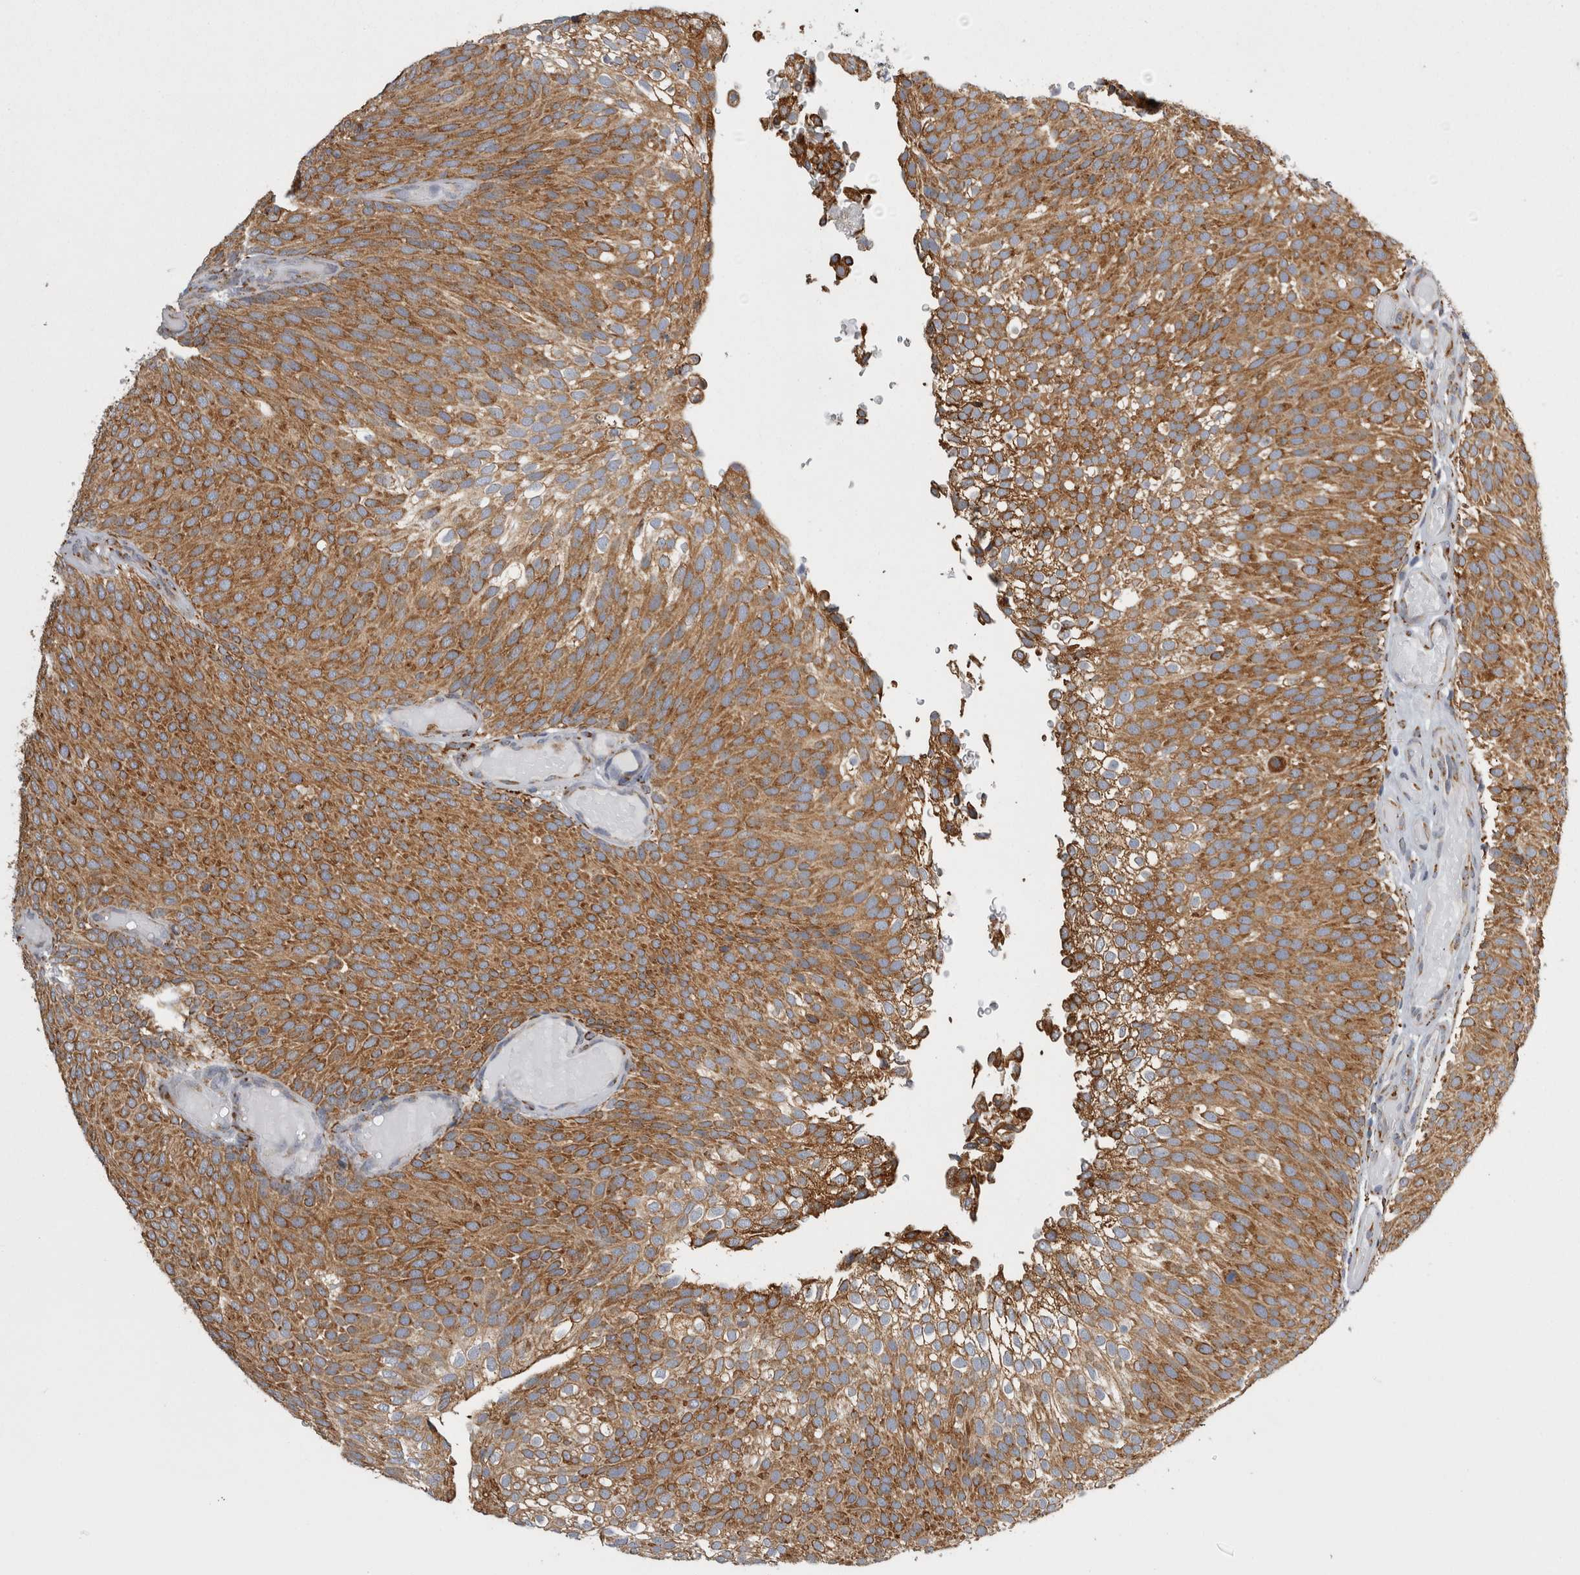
{"staining": {"intensity": "moderate", "quantity": ">75%", "location": "cytoplasmic/membranous"}, "tissue": "urothelial cancer", "cell_type": "Tumor cells", "image_type": "cancer", "snomed": [{"axis": "morphology", "description": "Urothelial carcinoma, Low grade"}, {"axis": "topography", "description": "Urinary bladder"}], "caption": "Brown immunohistochemical staining in human low-grade urothelial carcinoma demonstrates moderate cytoplasmic/membranous expression in approximately >75% of tumor cells.", "gene": "FHIP2B", "patient": {"sex": "male", "age": 78}}